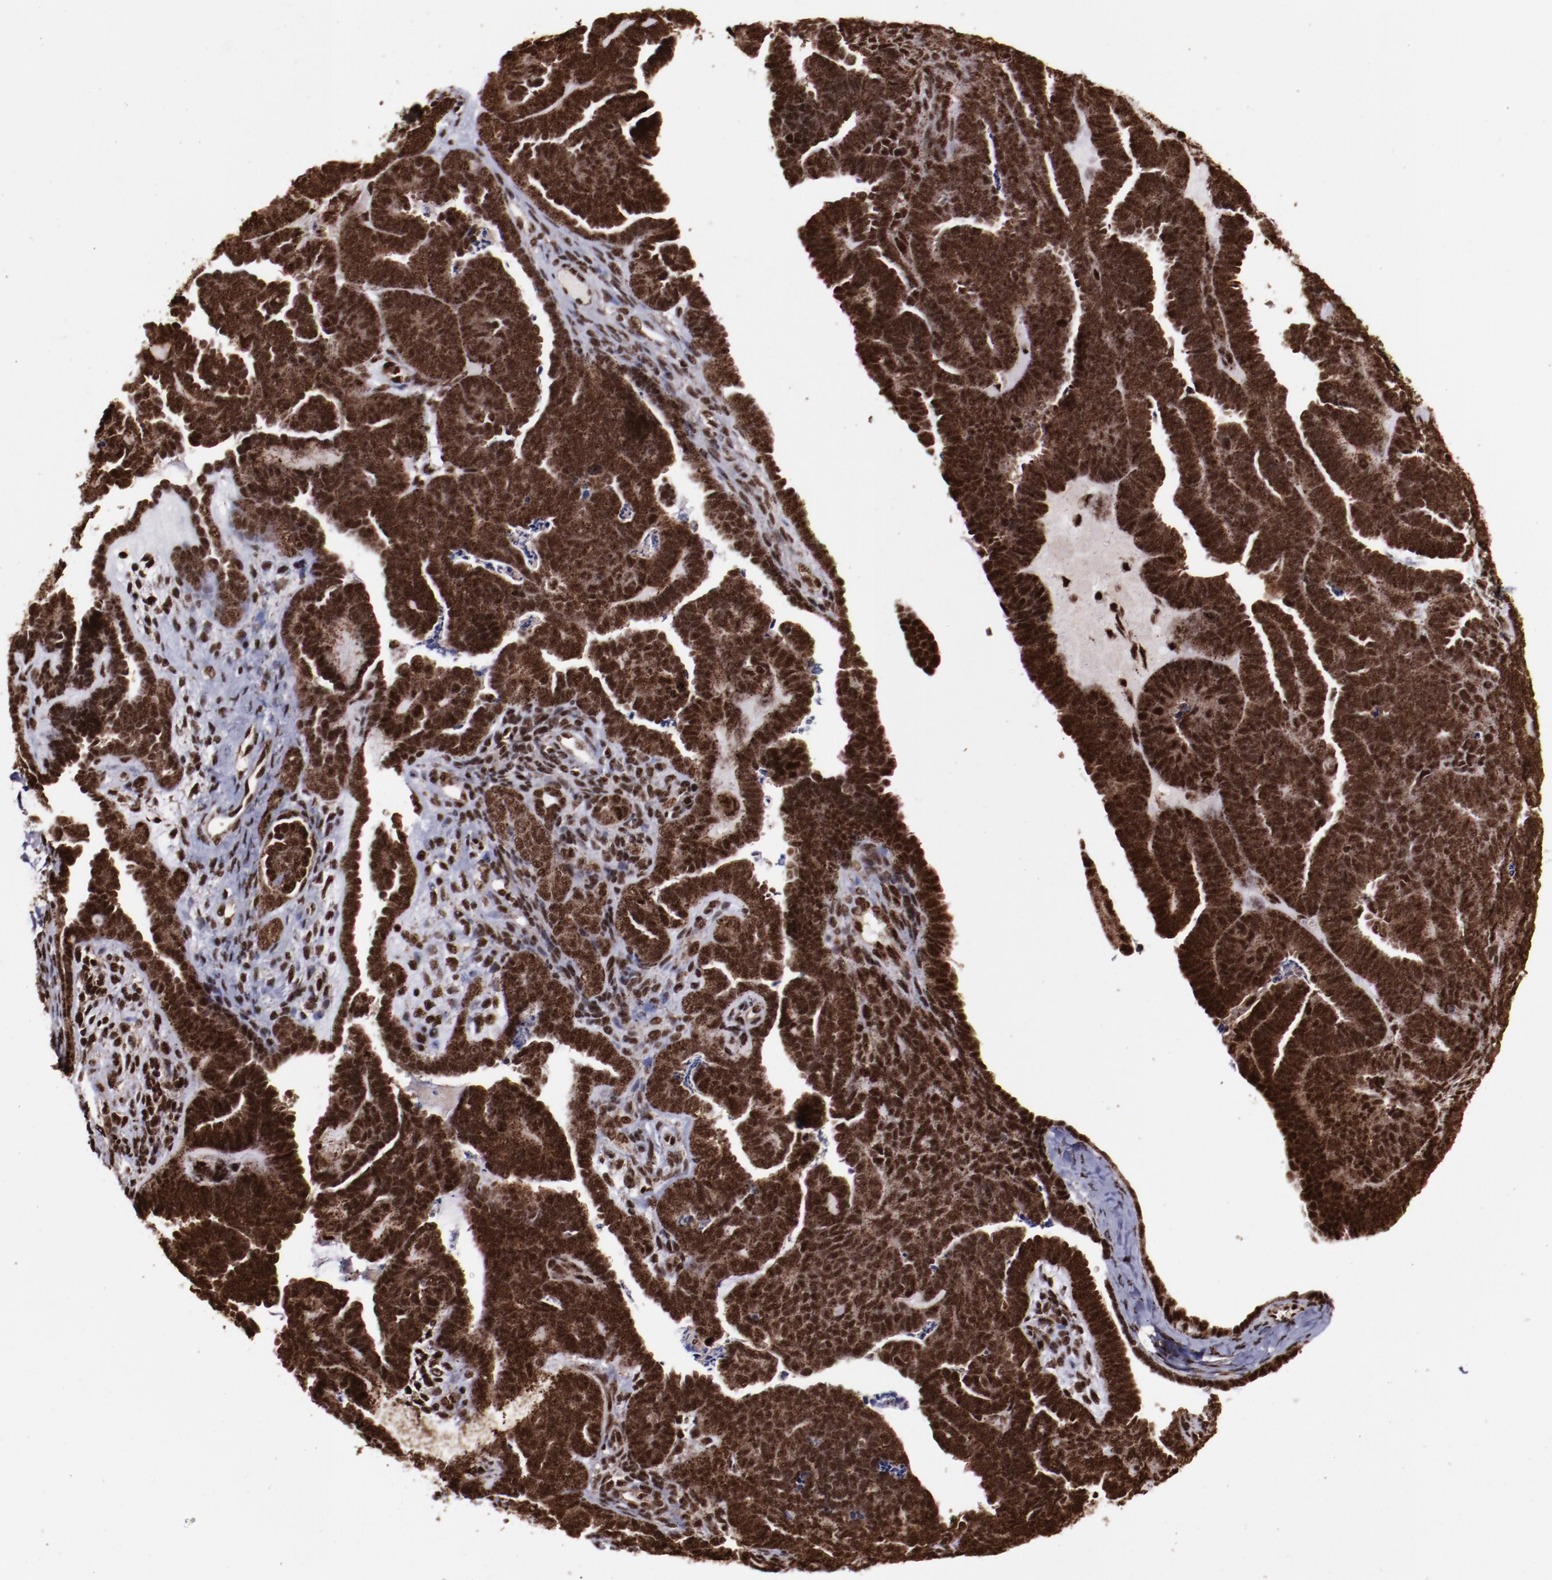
{"staining": {"intensity": "strong", "quantity": ">75%", "location": "cytoplasmic/membranous,nuclear"}, "tissue": "endometrial cancer", "cell_type": "Tumor cells", "image_type": "cancer", "snomed": [{"axis": "morphology", "description": "Neoplasm, malignant, NOS"}, {"axis": "topography", "description": "Endometrium"}], "caption": "Immunohistochemistry of human neoplasm (malignant) (endometrial) demonstrates high levels of strong cytoplasmic/membranous and nuclear positivity in approximately >75% of tumor cells.", "gene": "SNW1", "patient": {"sex": "female", "age": 74}}